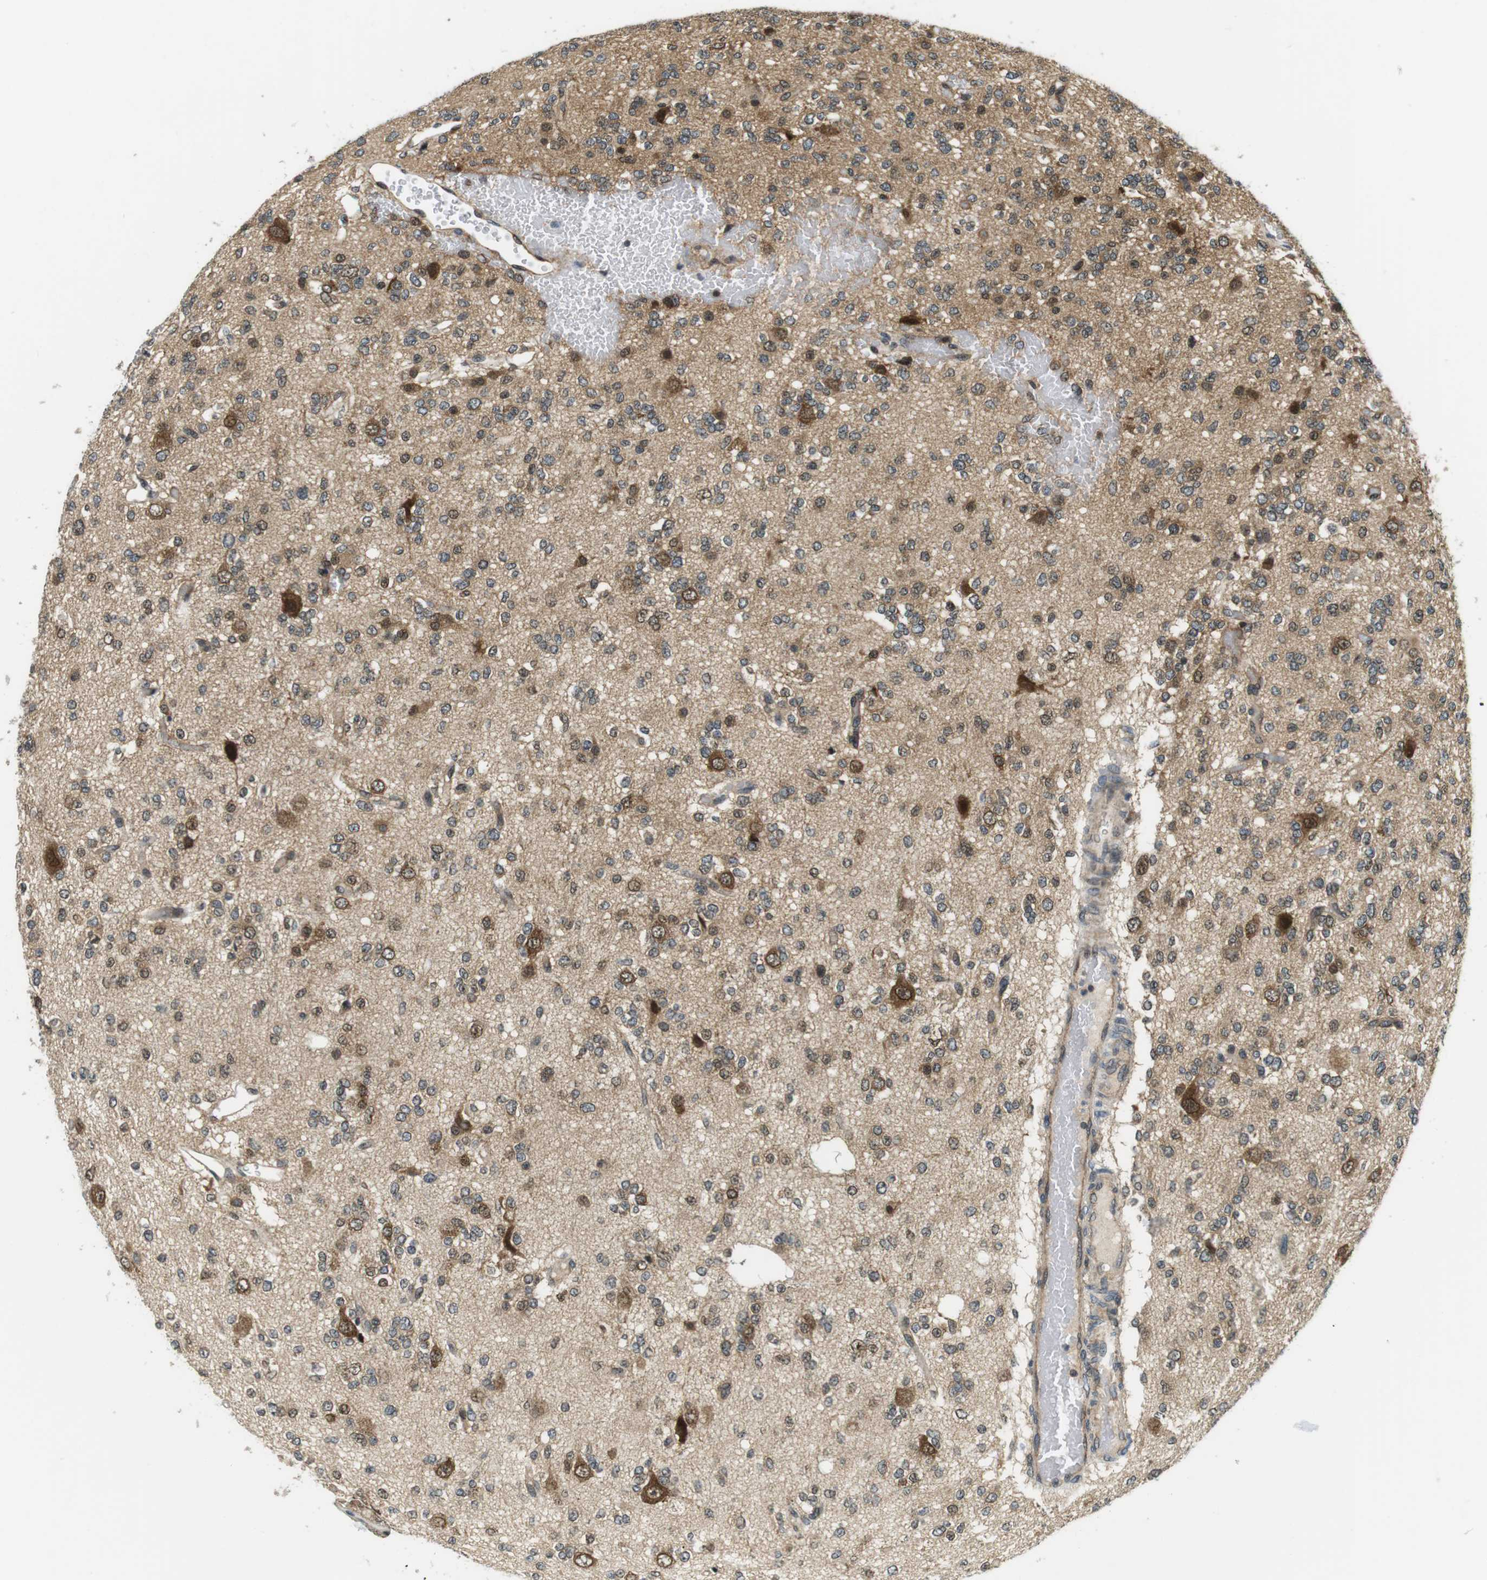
{"staining": {"intensity": "moderate", "quantity": ">75%", "location": "cytoplasmic/membranous,nuclear"}, "tissue": "glioma", "cell_type": "Tumor cells", "image_type": "cancer", "snomed": [{"axis": "morphology", "description": "Glioma, malignant, Low grade"}, {"axis": "topography", "description": "Brain"}], "caption": "There is medium levels of moderate cytoplasmic/membranous and nuclear staining in tumor cells of glioma, as demonstrated by immunohistochemical staining (brown color).", "gene": "CSNK2B", "patient": {"sex": "male", "age": 38}}